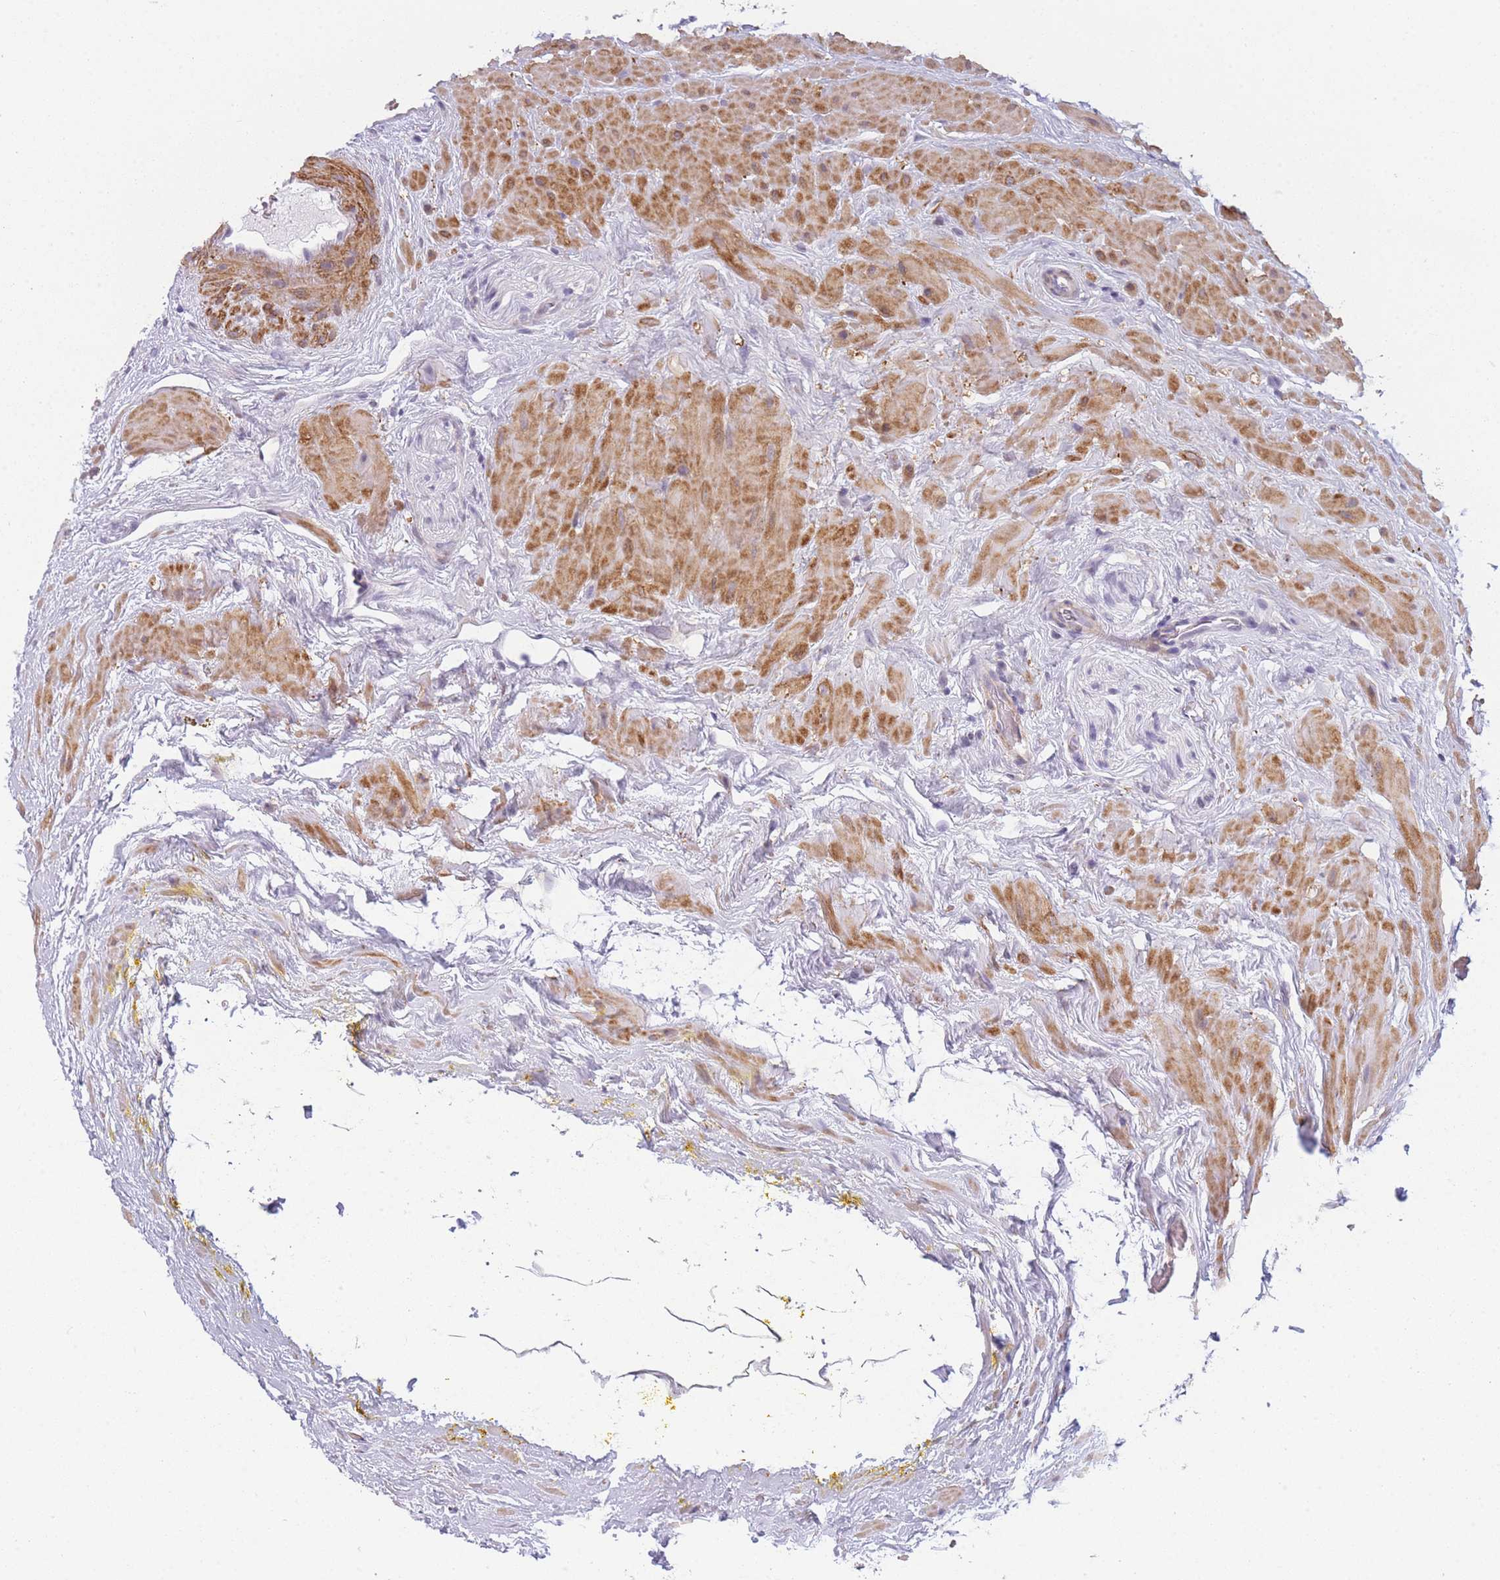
{"staining": {"intensity": "negative", "quantity": "none", "location": "none"}, "tissue": "prostate cancer", "cell_type": "Tumor cells", "image_type": "cancer", "snomed": [{"axis": "morphology", "description": "Adenocarcinoma, High grade"}, {"axis": "topography", "description": "Prostate"}], "caption": "Image shows no significant protein positivity in tumor cells of prostate cancer.", "gene": "SIN3B", "patient": {"sex": "male", "age": 64}}